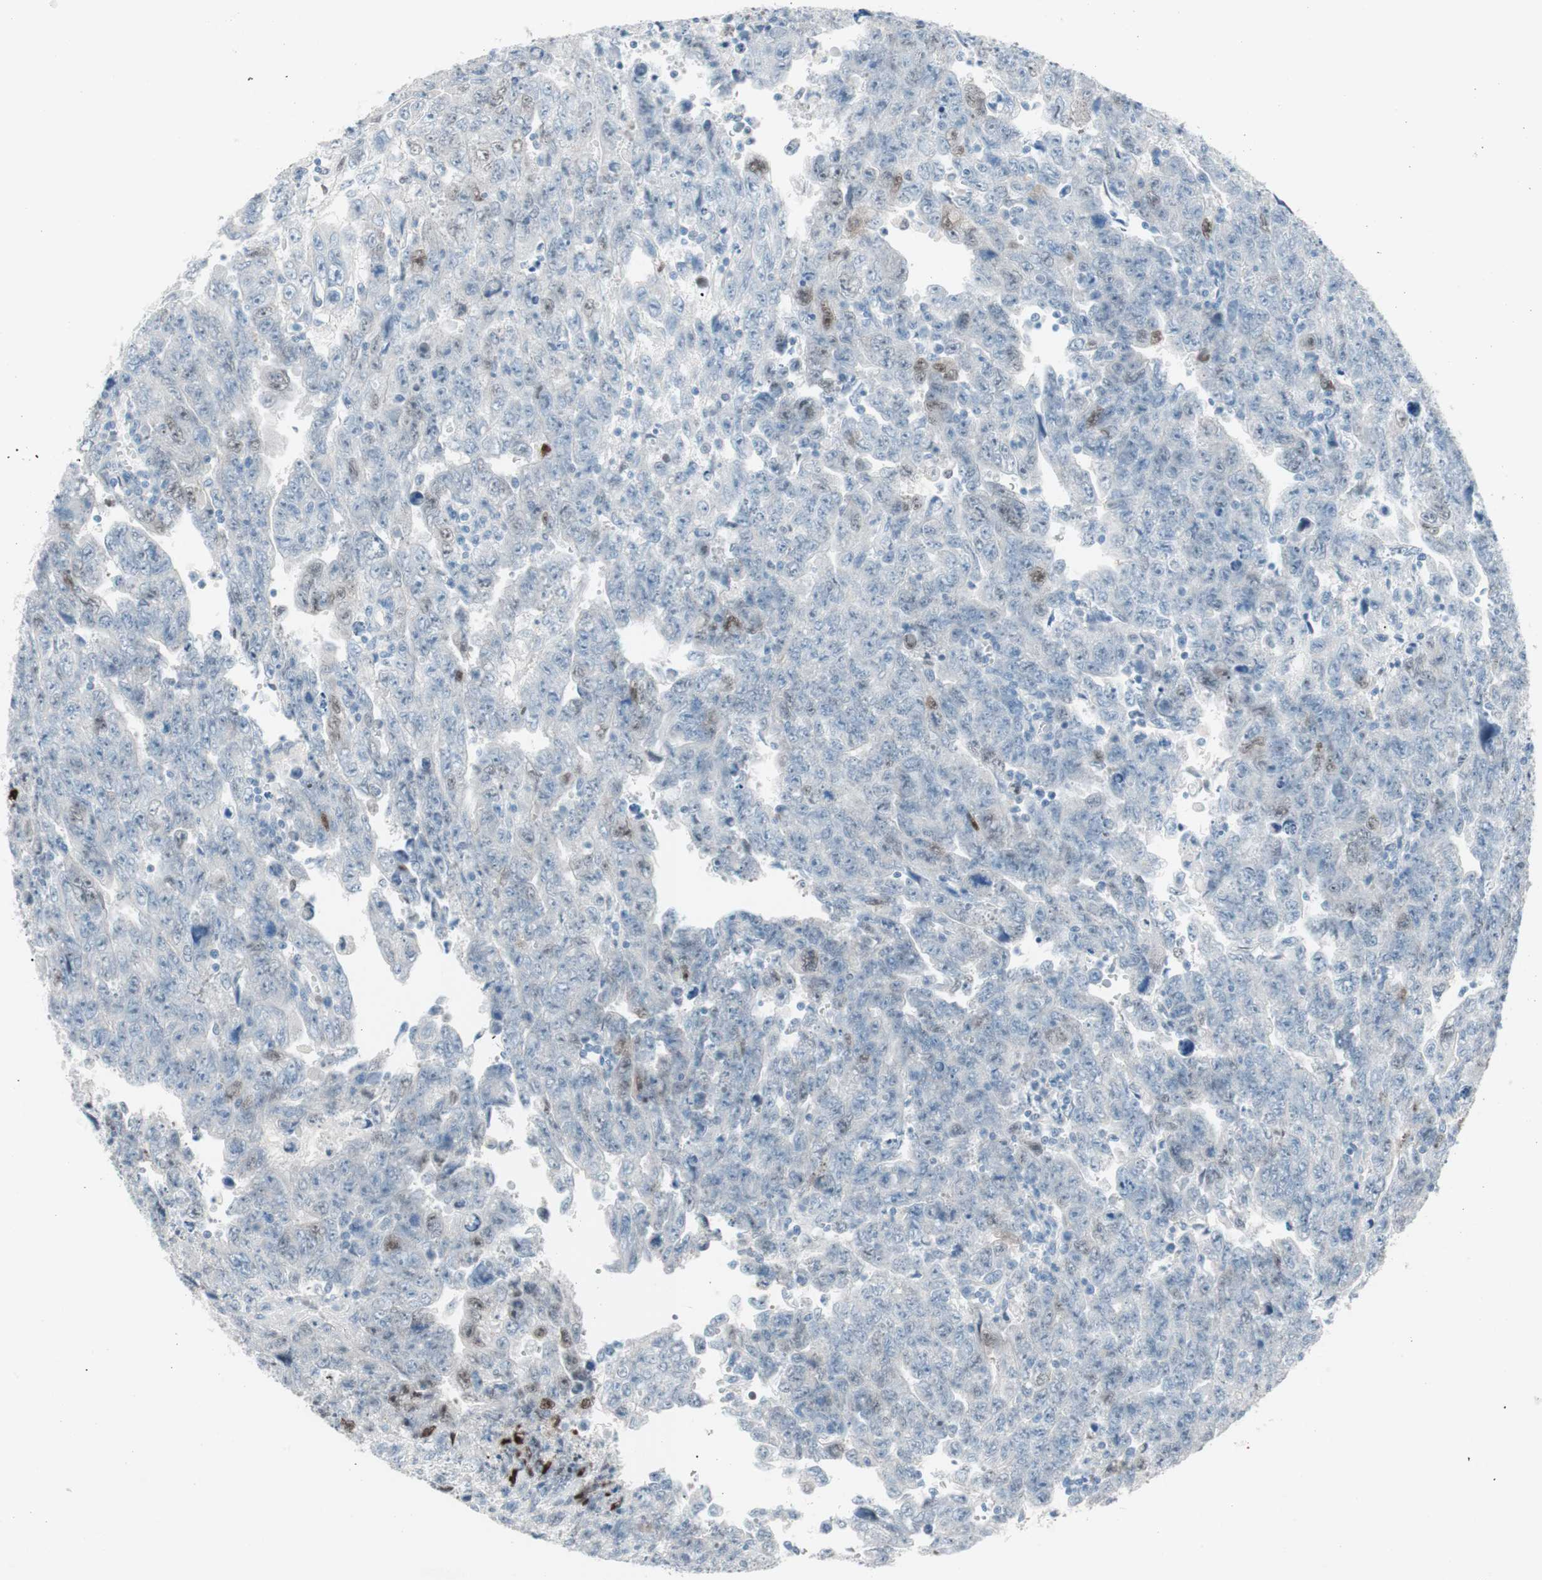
{"staining": {"intensity": "weak", "quantity": "<25%", "location": "nuclear"}, "tissue": "testis cancer", "cell_type": "Tumor cells", "image_type": "cancer", "snomed": [{"axis": "morphology", "description": "Carcinoma, Embryonal, NOS"}, {"axis": "topography", "description": "Testis"}], "caption": "Testis cancer (embryonal carcinoma) stained for a protein using immunohistochemistry (IHC) shows no expression tumor cells.", "gene": "FOSL1", "patient": {"sex": "male", "age": 28}}